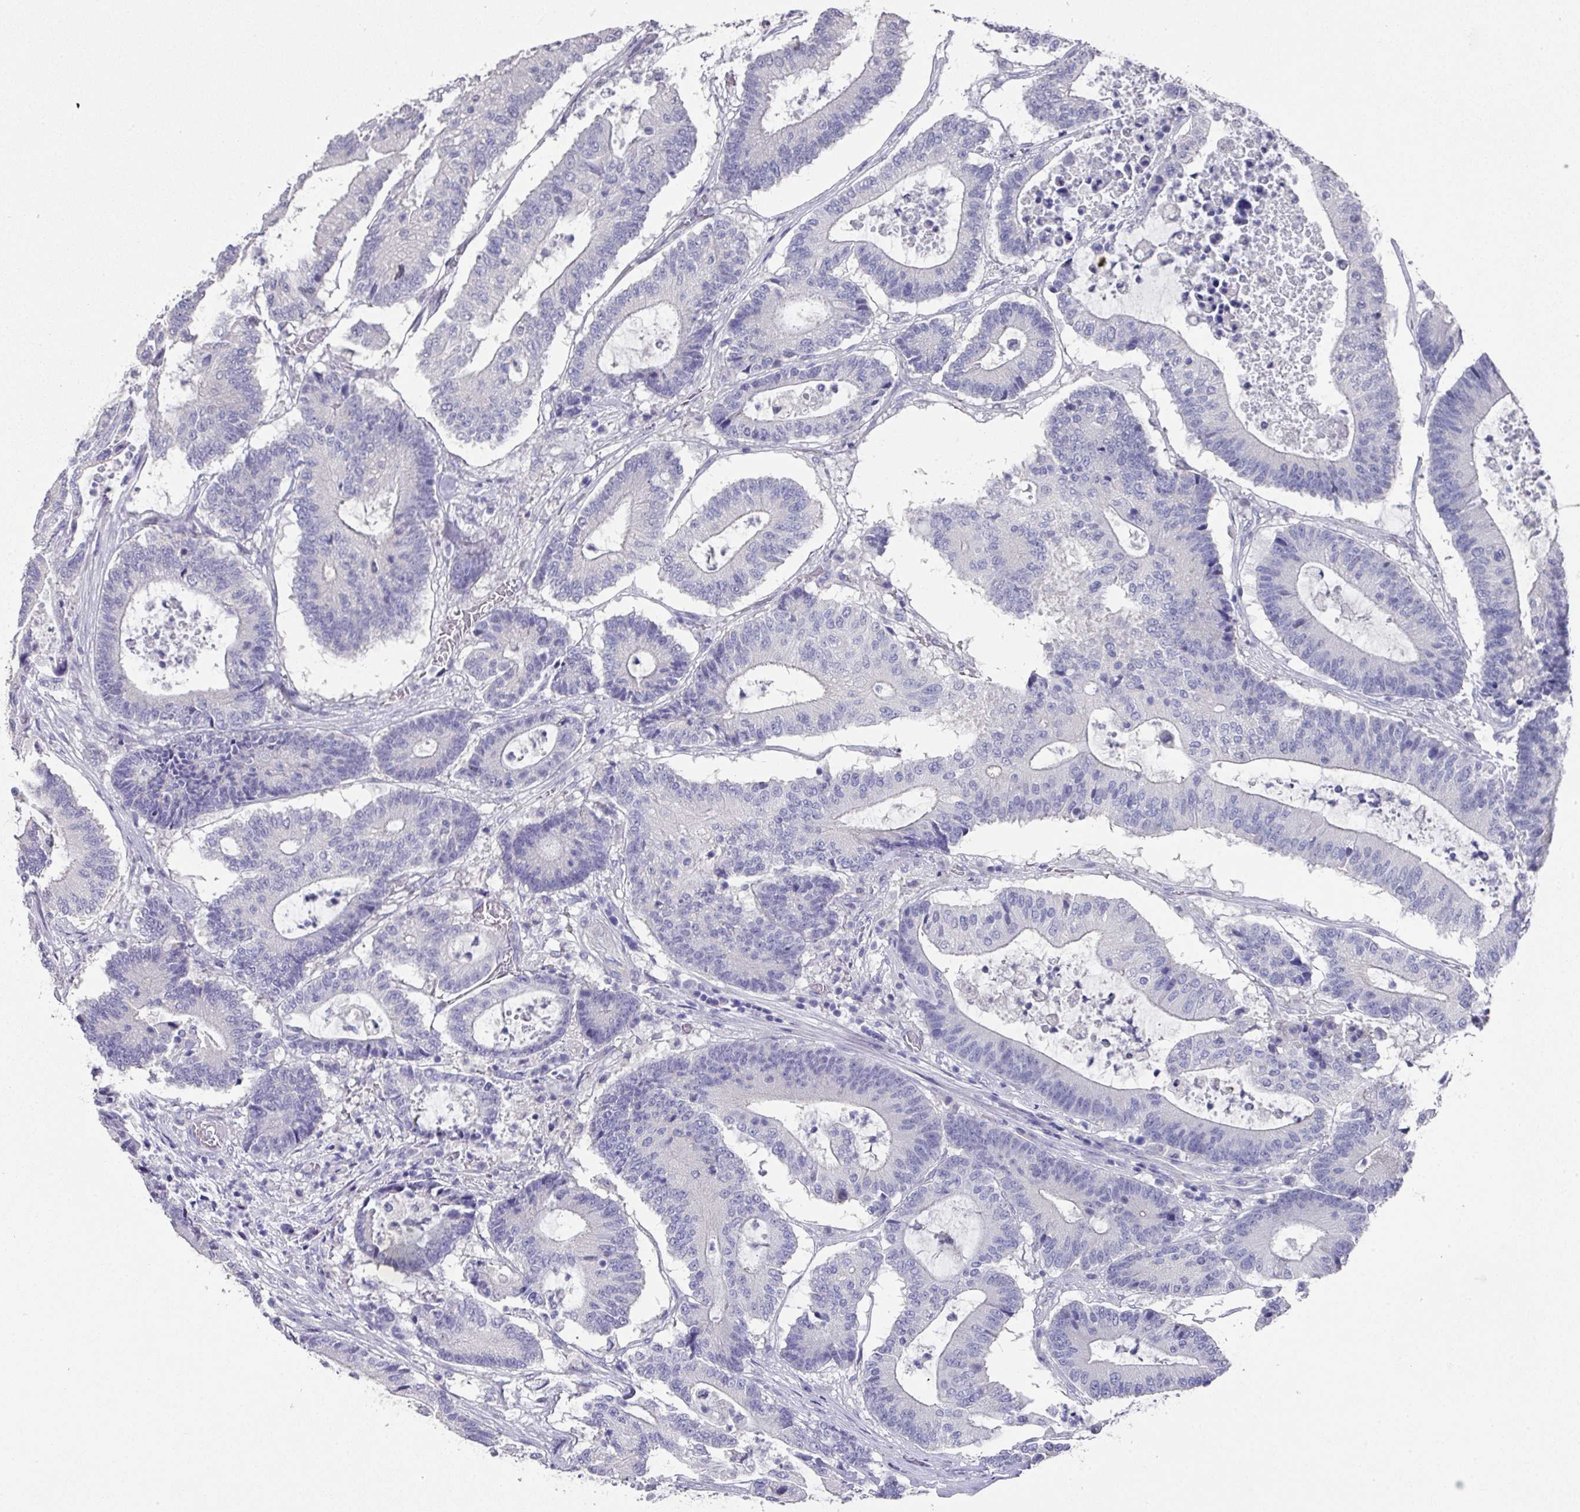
{"staining": {"intensity": "negative", "quantity": "none", "location": "none"}, "tissue": "colorectal cancer", "cell_type": "Tumor cells", "image_type": "cancer", "snomed": [{"axis": "morphology", "description": "Adenocarcinoma, NOS"}, {"axis": "topography", "description": "Colon"}], "caption": "Histopathology image shows no protein expression in tumor cells of colorectal cancer (adenocarcinoma) tissue. (IHC, brightfield microscopy, high magnification).", "gene": "DAZL", "patient": {"sex": "female", "age": 84}}